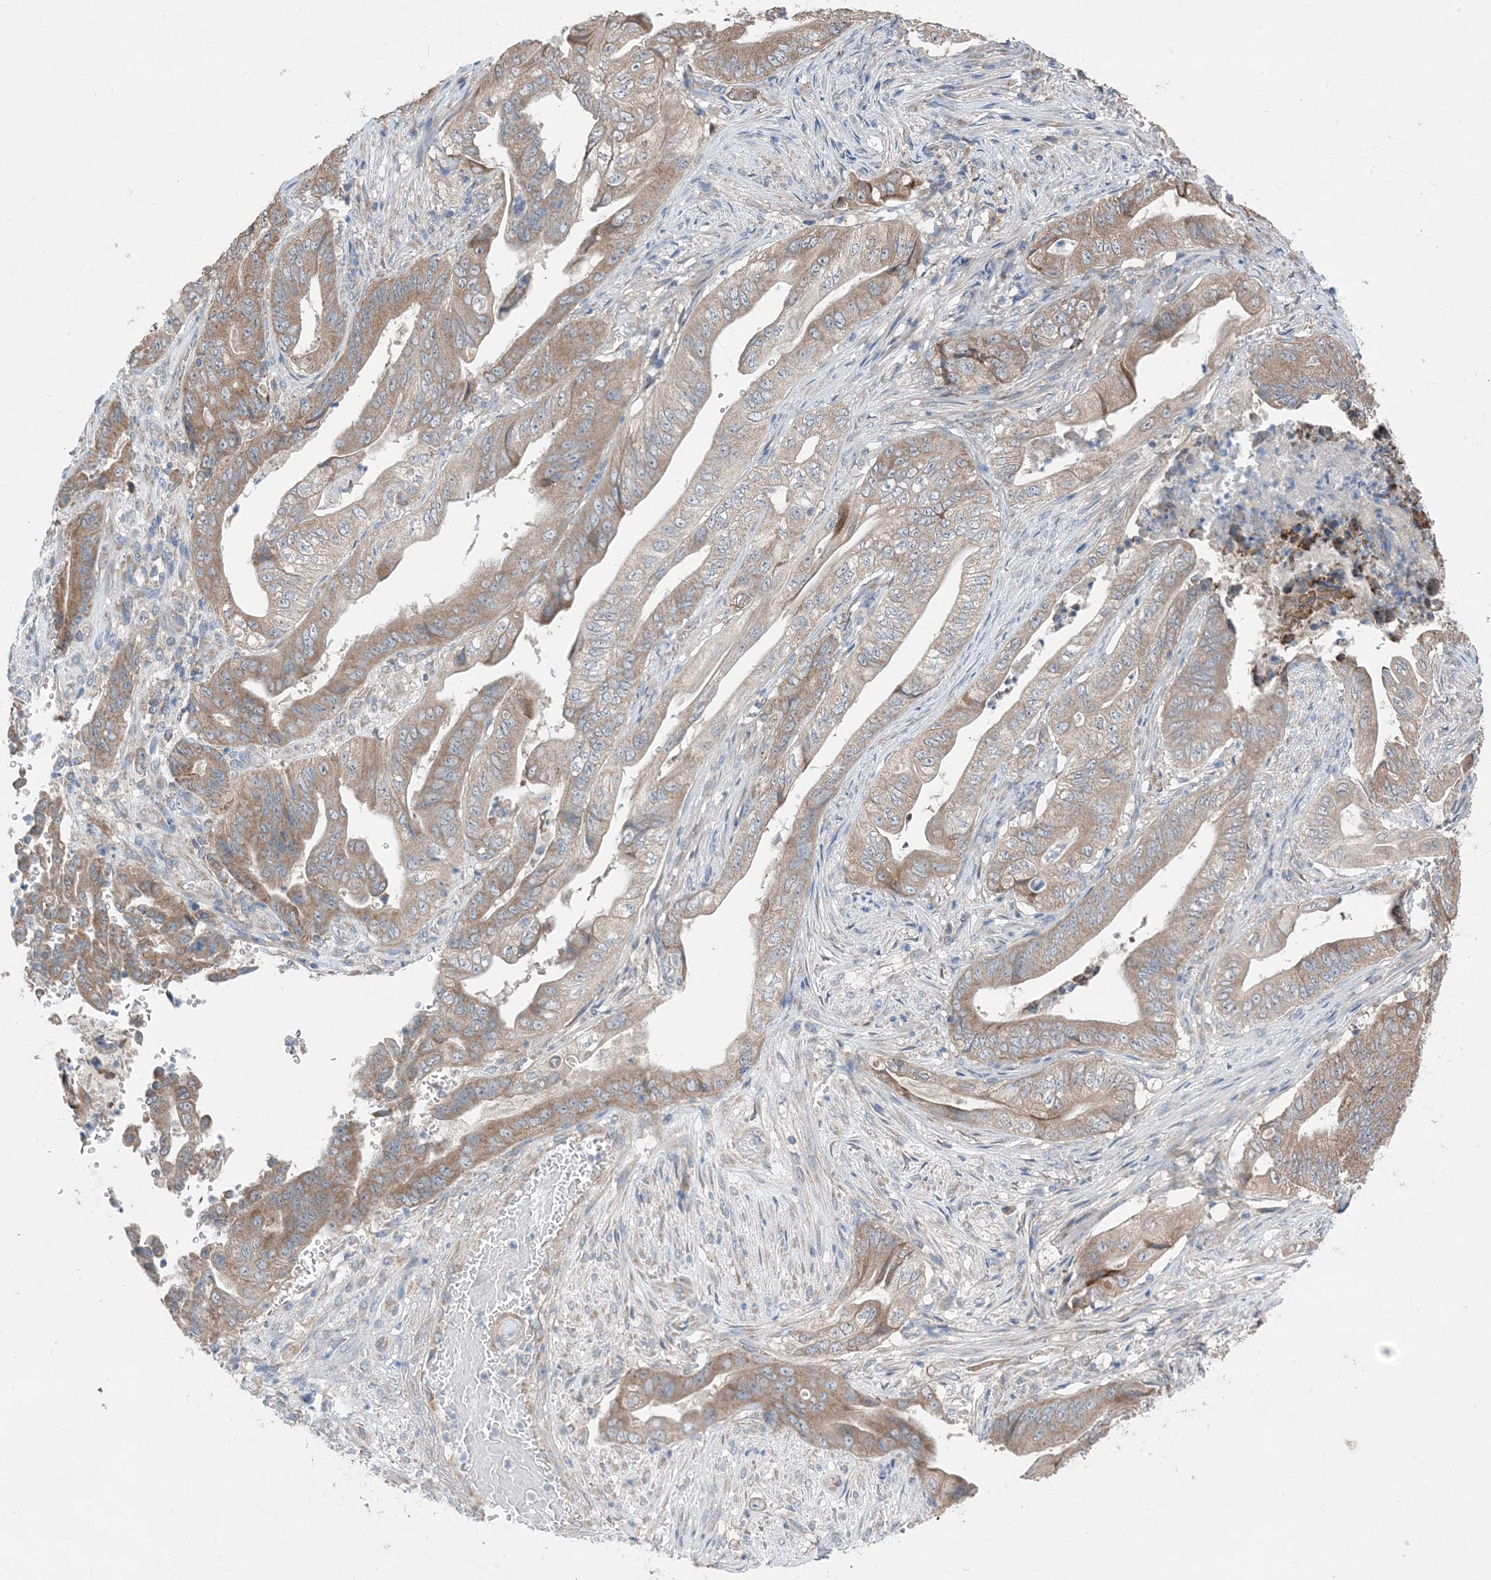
{"staining": {"intensity": "moderate", "quantity": ">75%", "location": "cytoplasmic/membranous"}, "tissue": "stomach cancer", "cell_type": "Tumor cells", "image_type": "cancer", "snomed": [{"axis": "morphology", "description": "Adenocarcinoma, NOS"}, {"axis": "topography", "description": "Stomach"}], "caption": "Stomach adenocarcinoma stained for a protein (brown) displays moderate cytoplasmic/membranous positive staining in approximately >75% of tumor cells.", "gene": "DHX30", "patient": {"sex": "female", "age": 73}}